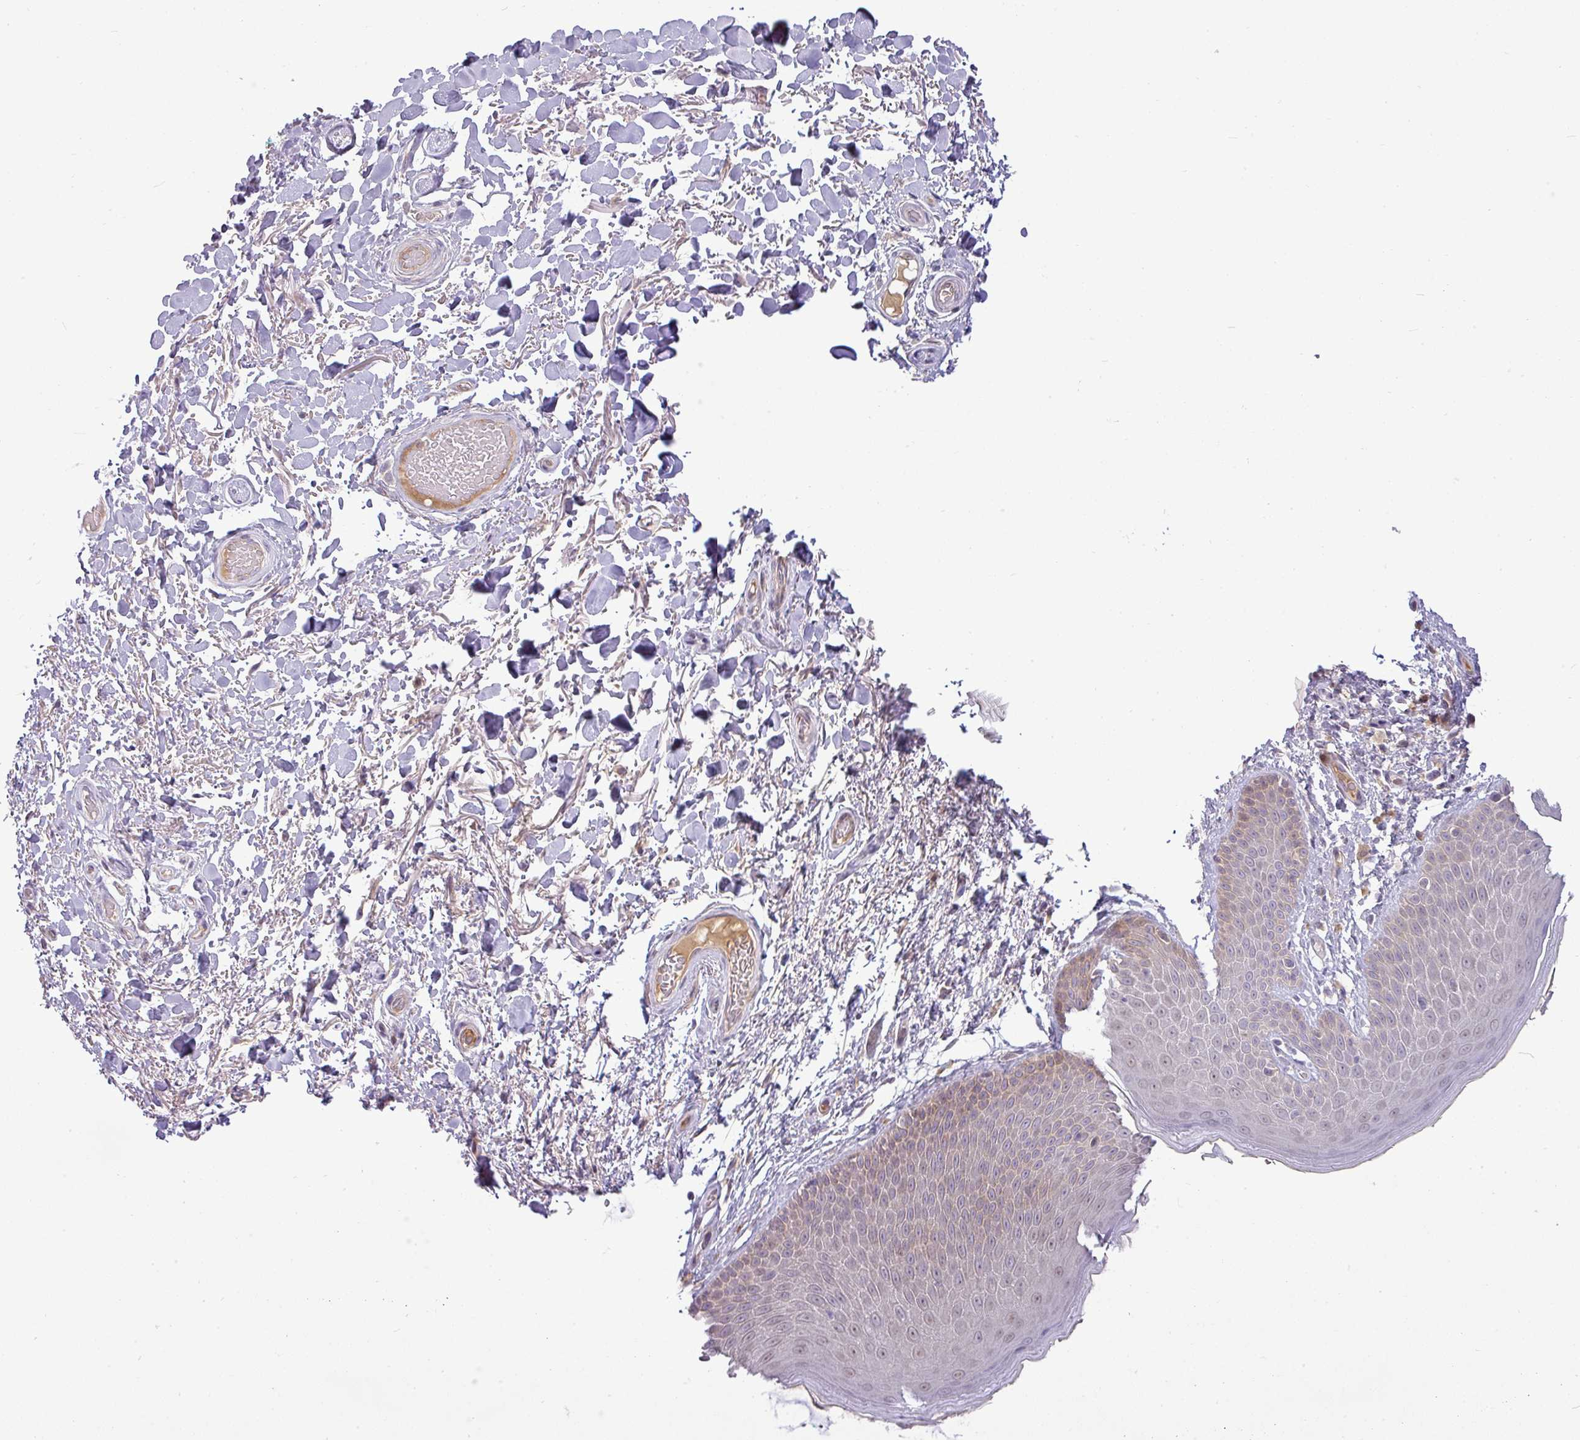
{"staining": {"intensity": "weak", "quantity": "<25%", "location": "cytoplasmic/membranous"}, "tissue": "skin", "cell_type": "Epidermal cells", "image_type": "normal", "snomed": [{"axis": "morphology", "description": "Normal tissue, NOS"}, {"axis": "topography", "description": "Anal"}], "caption": "DAB immunohistochemical staining of benign skin reveals no significant positivity in epidermal cells.", "gene": "APOM", "patient": {"sex": "male", "age": 74}}